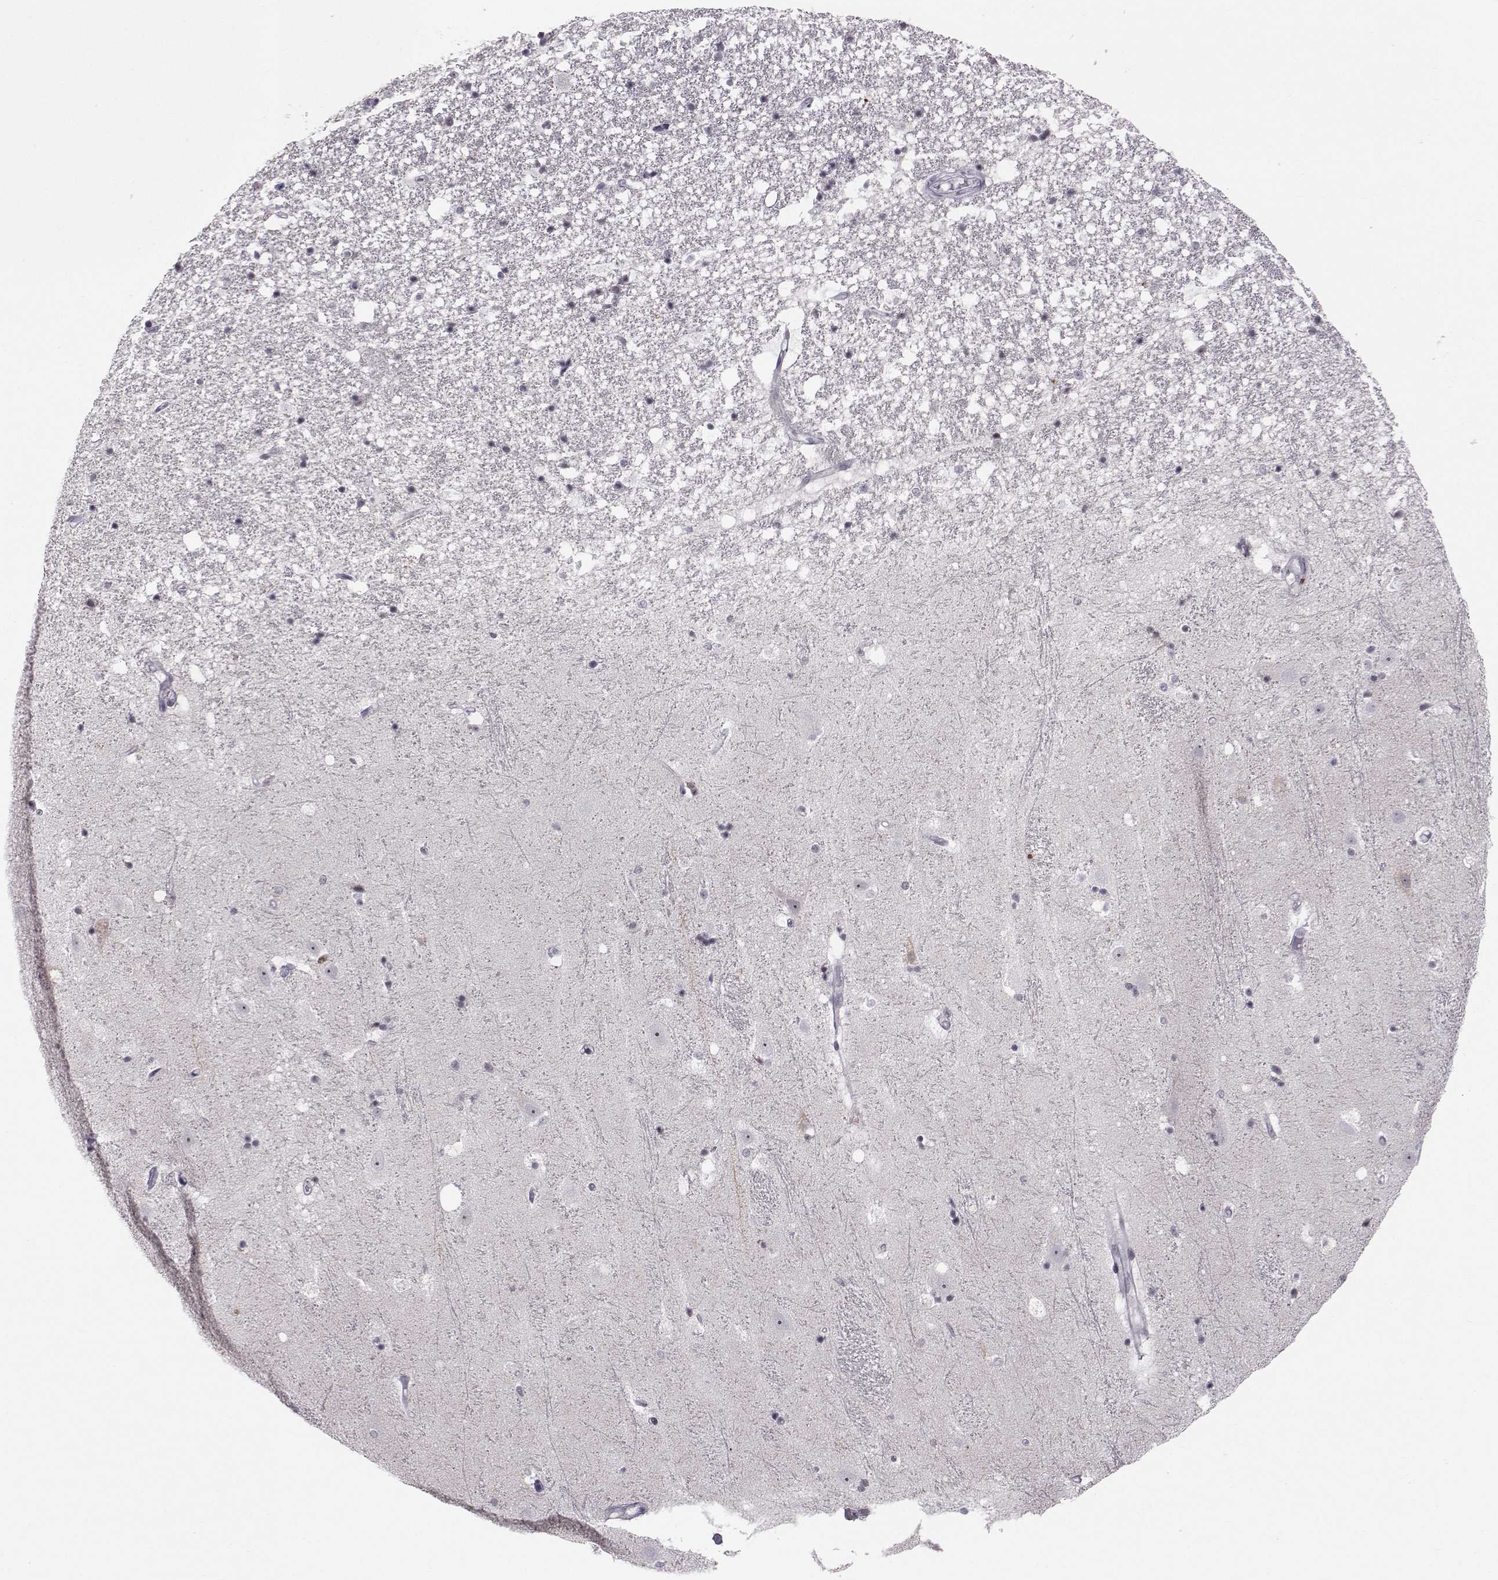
{"staining": {"intensity": "negative", "quantity": "none", "location": "none"}, "tissue": "hippocampus", "cell_type": "Glial cells", "image_type": "normal", "snomed": [{"axis": "morphology", "description": "Normal tissue, NOS"}, {"axis": "topography", "description": "Hippocampus"}], "caption": "High magnification brightfield microscopy of normal hippocampus stained with DAB (brown) and counterstained with hematoxylin (blue): glial cells show no significant expression. The staining is performed using DAB (3,3'-diaminobenzidine) brown chromogen with nuclei counter-stained in using hematoxylin.", "gene": "MARCHF4", "patient": {"sex": "male", "age": 49}}